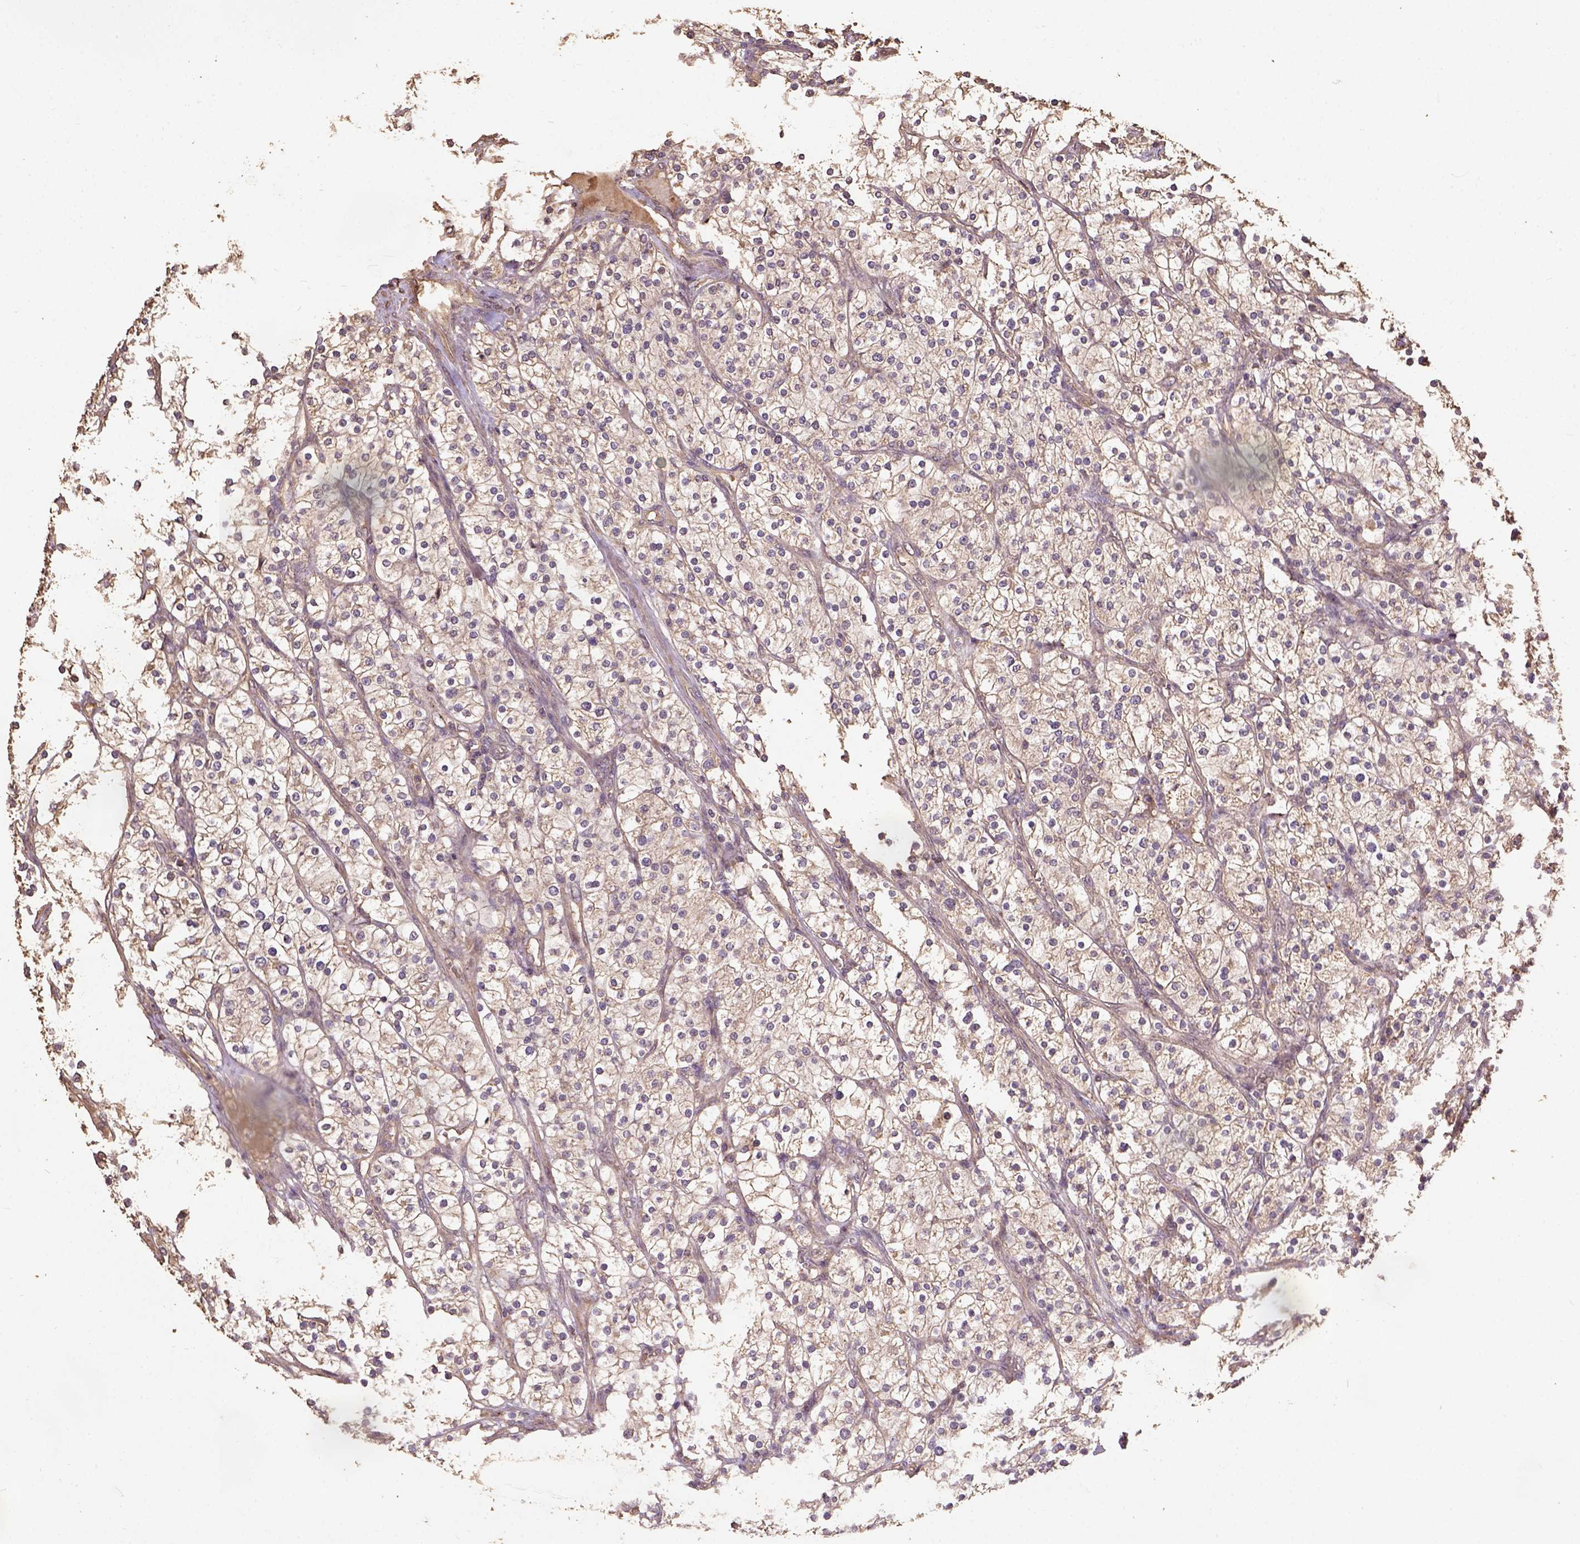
{"staining": {"intensity": "weak", "quantity": ">75%", "location": "cytoplasmic/membranous"}, "tissue": "renal cancer", "cell_type": "Tumor cells", "image_type": "cancer", "snomed": [{"axis": "morphology", "description": "Adenocarcinoma, NOS"}, {"axis": "topography", "description": "Kidney"}], "caption": "A micrograph of human renal cancer (adenocarcinoma) stained for a protein displays weak cytoplasmic/membranous brown staining in tumor cells. Using DAB (brown) and hematoxylin (blue) stains, captured at high magnification using brightfield microscopy.", "gene": "ATP1B3", "patient": {"sex": "male", "age": 80}}